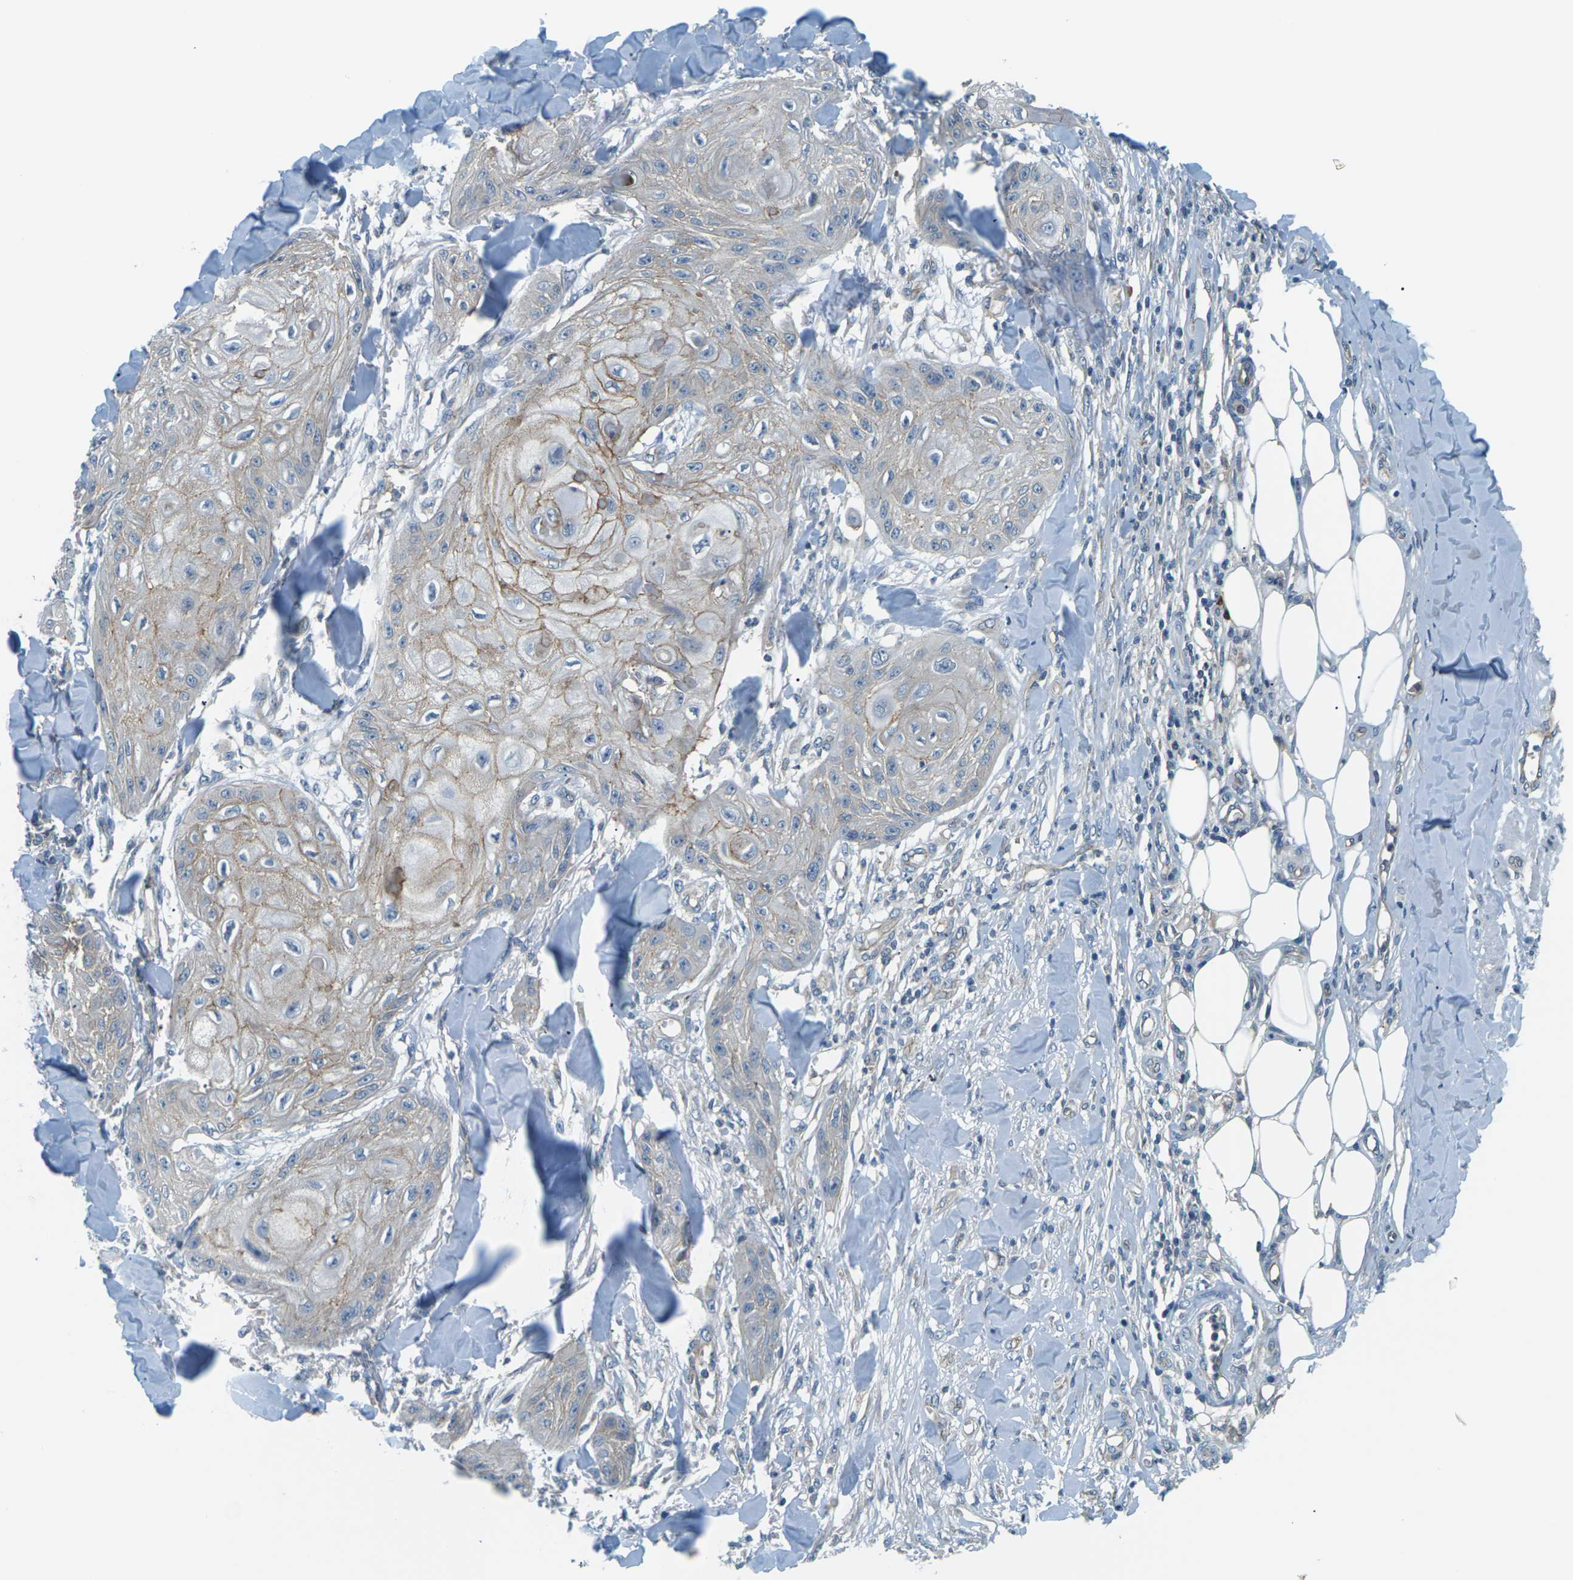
{"staining": {"intensity": "weak", "quantity": "25%-75%", "location": "cytoplasmic/membranous"}, "tissue": "skin cancer", "cell_type": "Tumor cells", "image_type": "cancer", "snomed": [{"axis": "morphology", "description": "Squamous cell carcinoma, NOS"}, {"axis": "topography", "description": "Skin"}], "caption": "This histopathology image demonstrates IHC staining of human skin cancer (squamous cell carcinoma), with low weak cytoplasmic/membranous expression in about 25%-75% of tumor cells.", "gene": "SLC13A3", "patient": {"sex": "male", "age": 74}}